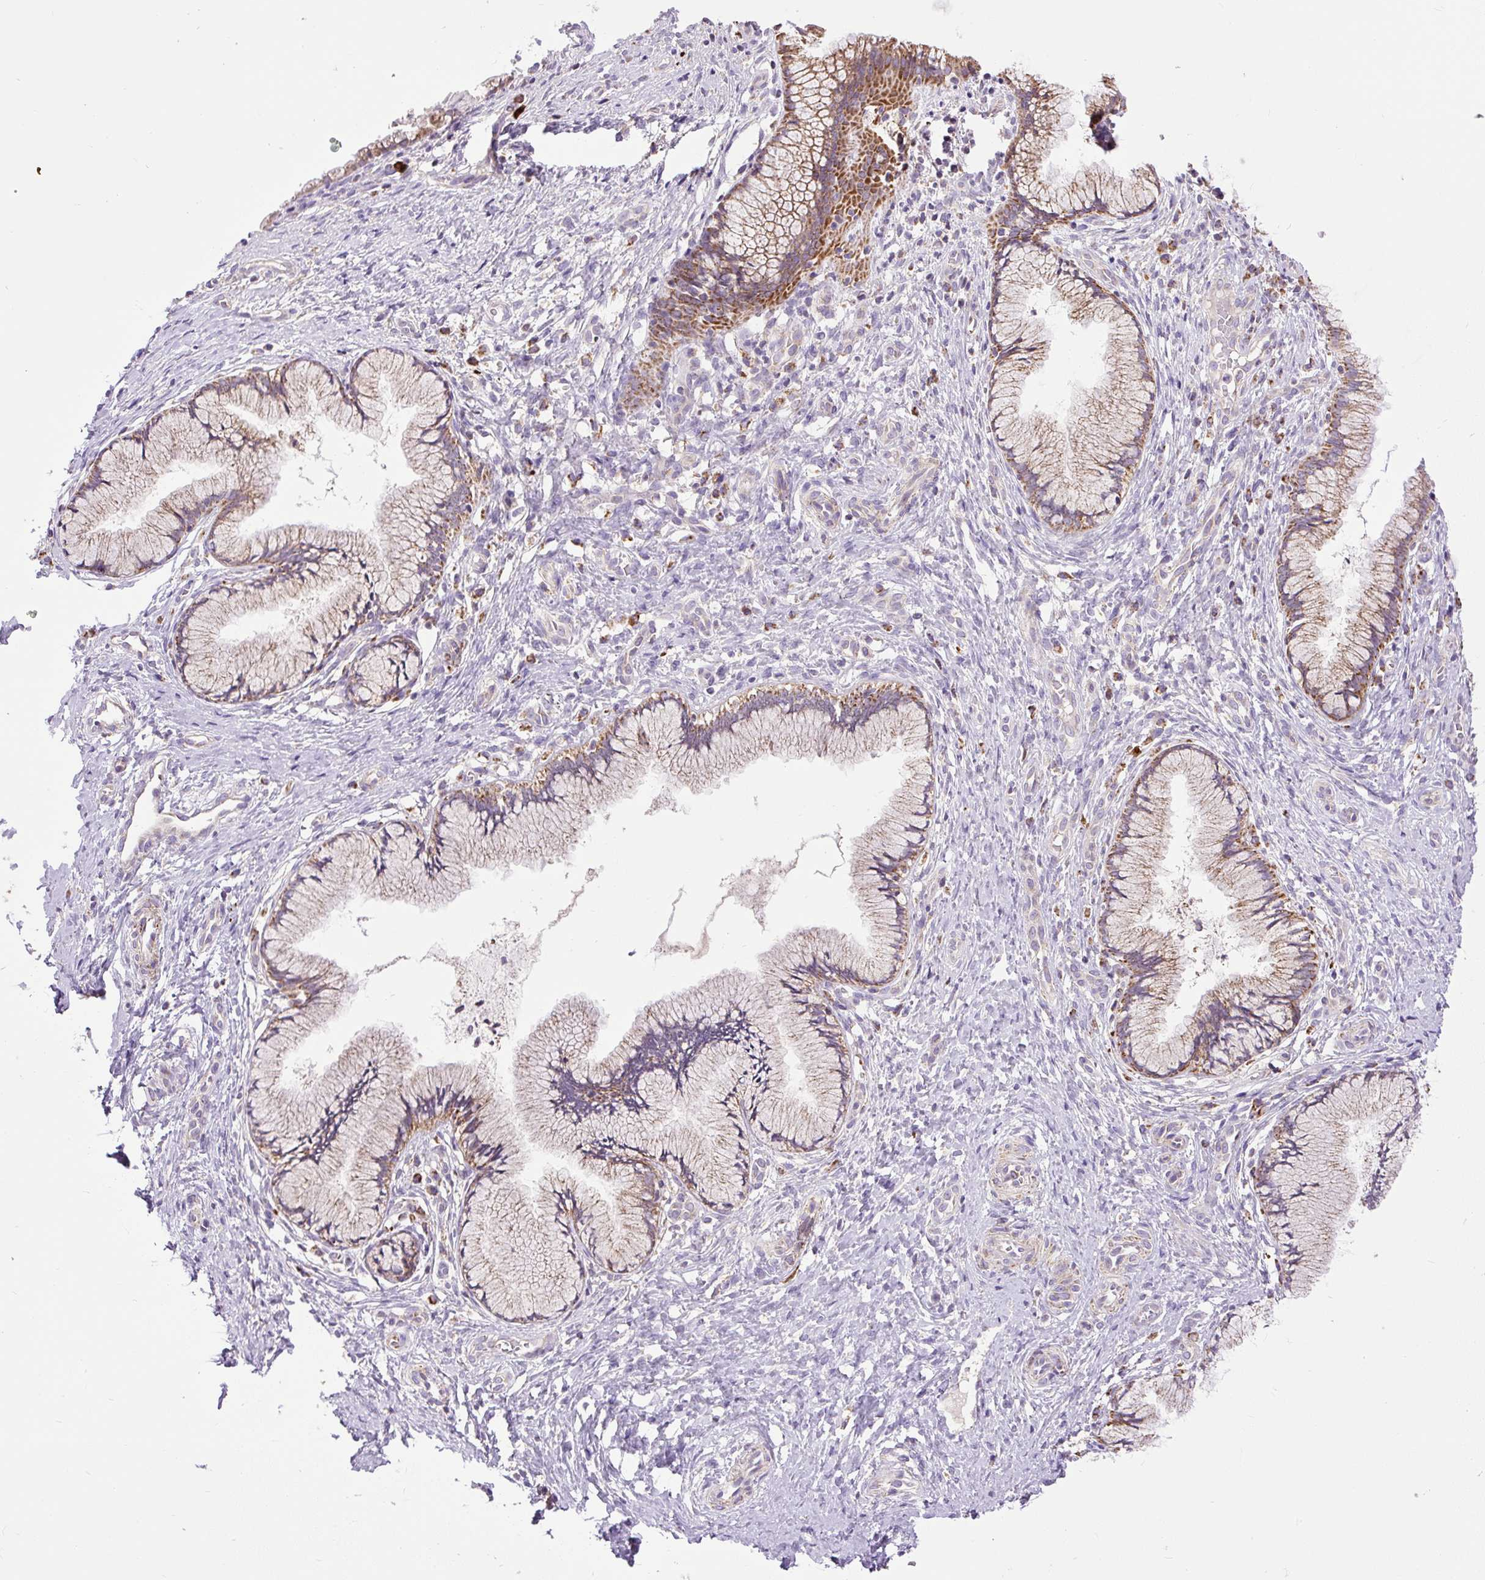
{"staining": {"intensity": "moderate", "quantity": "25%-75%", "location": "cytoplasmic/membranous"}, "tissue": "cervix", "cell_type": "Glandular cells", "image_type": "normal", "snomed": [{"axis": "morphology", "description": "Normal tissue, NOS"}, {"axis": "topography", "description": "Cervix"}], "caption": "High-power microscopy captured an IHC image of unremarkable cervix, revealing moderate cytoplasmic/membranous expression in about 25%-75% of glandular cells. The staining was performed using DAB (3,3'-diaminobenzidine), with brown indicating positive protein expression. Nuclei are stained blue with hematoxylin.", "gene": "TM2D3", "patient": {"sex": "female", "age": 36}}